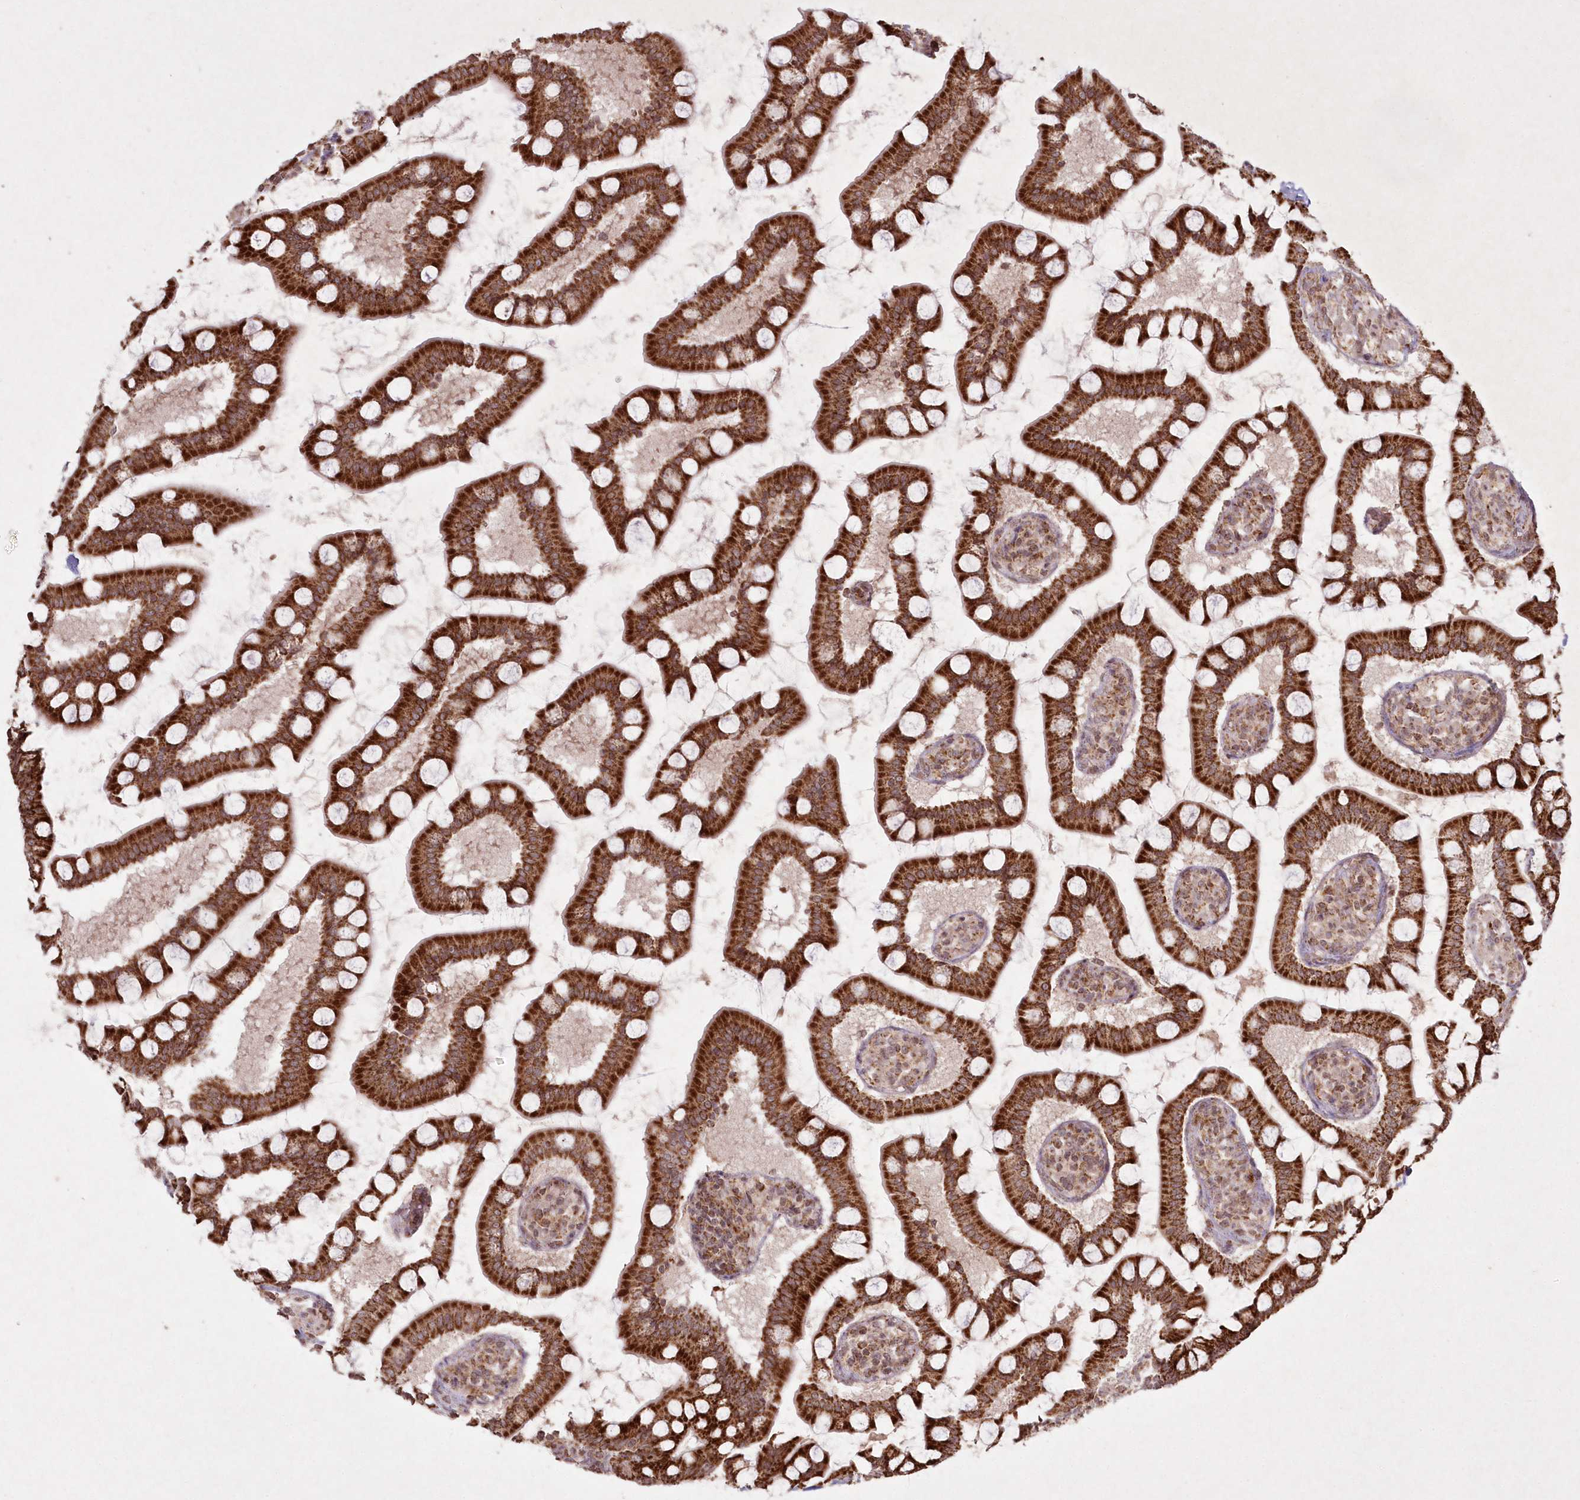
{"staining": {"intensity": "strong", "quantity": ">75%", "location": "cytoplasmic/membranous"}, "tissue": "small intestine", "cell_type": "Glandular cells", "image_type": "normal", "snomed": [{"axis": "morphology", "description": "Normal tissue, NOS"}, {"axis": "topography", "description": "Small intestine"}], "caption": "DAB (3,3'-diaminobenzidine) immunohistochemical staining of unremarkable human small intestine reveals strong cytoplasmic/membranous protein expression in approximately >75% of glandular cells.", "gene": "LRPPRC", "patient": {"sex": "male", "age": 41}}